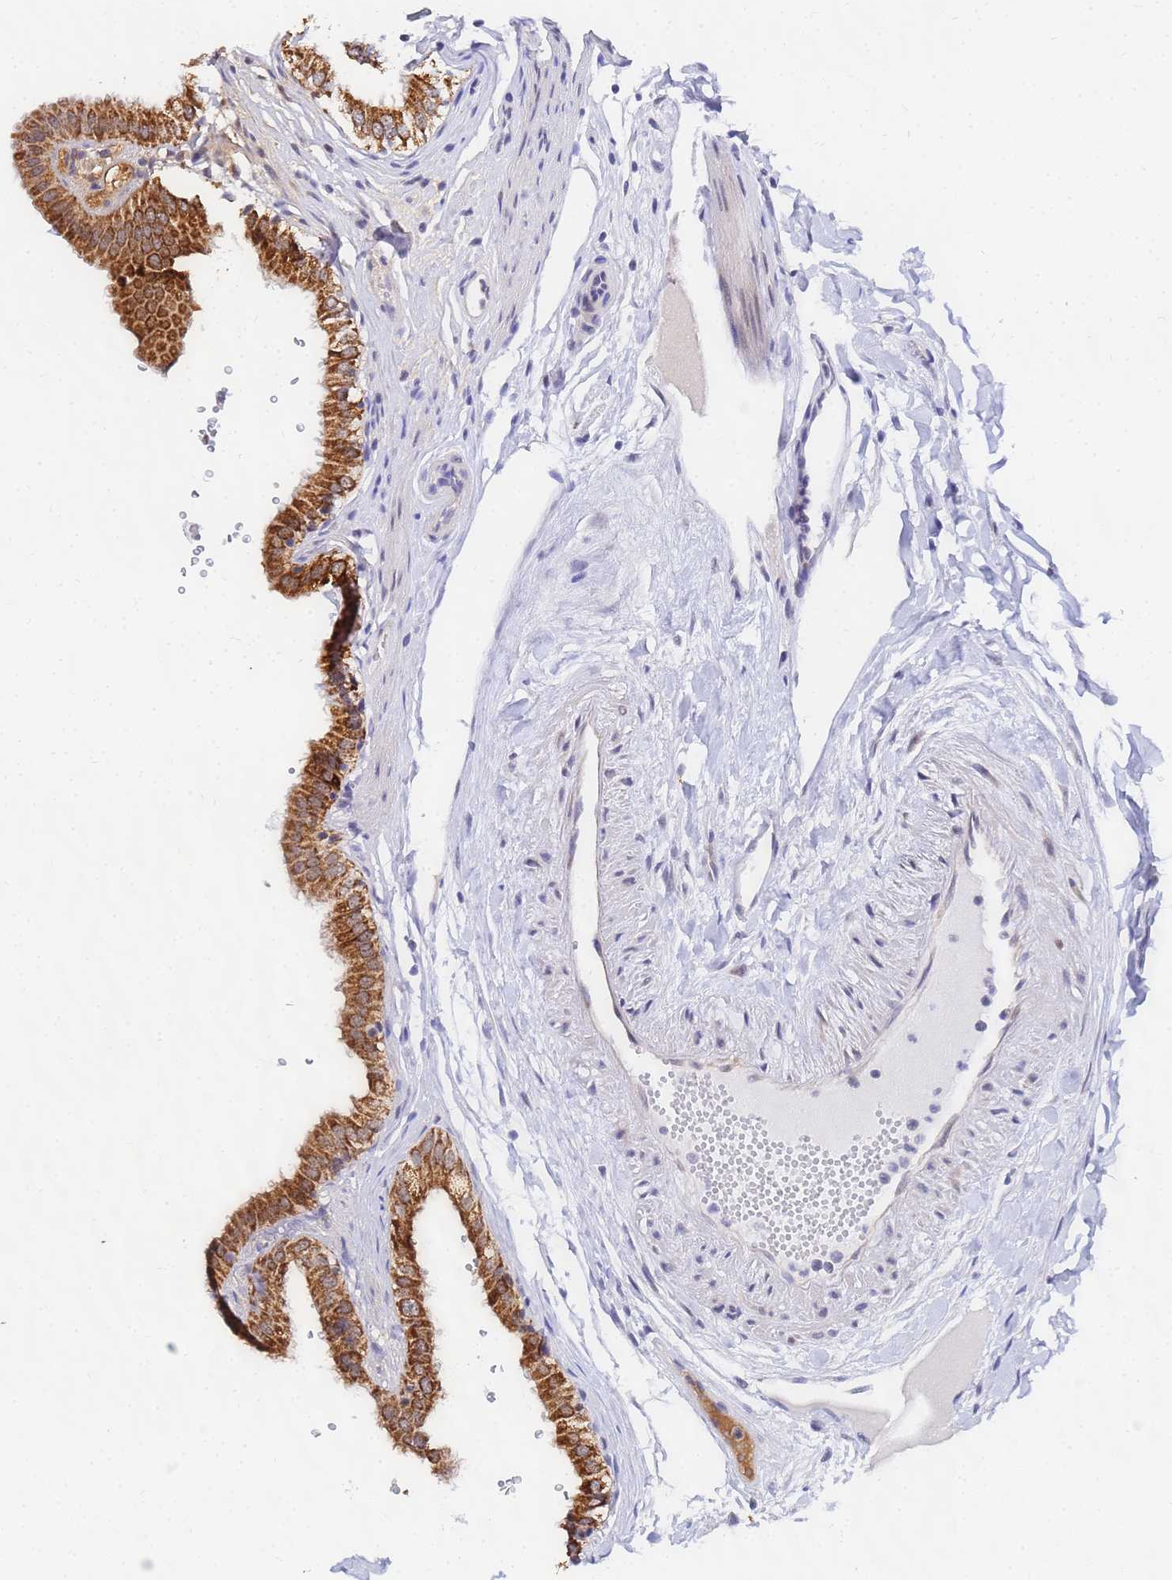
{"staining": {"intensity": "moderate", "quantity": ">75%", "location": "cytoplasmic/membranous,nuclear"}, "tissue": "gallbladder", "cell_type": "Glandular cells", "image_type": "normal", "snomed": [{"axis": "morphology", "description": "Normal tissue, NOS"}, {"axis": "topography", "description": "Gallbladder"}], "caption": "Protein expression analysis of normal gallbladder displays moderate cytoplasmic/membranous,nuclear positivity in about >75% of glandular cells.", "gene": "CKMT1A", "patient": {"sex": "female", "age": 61}}